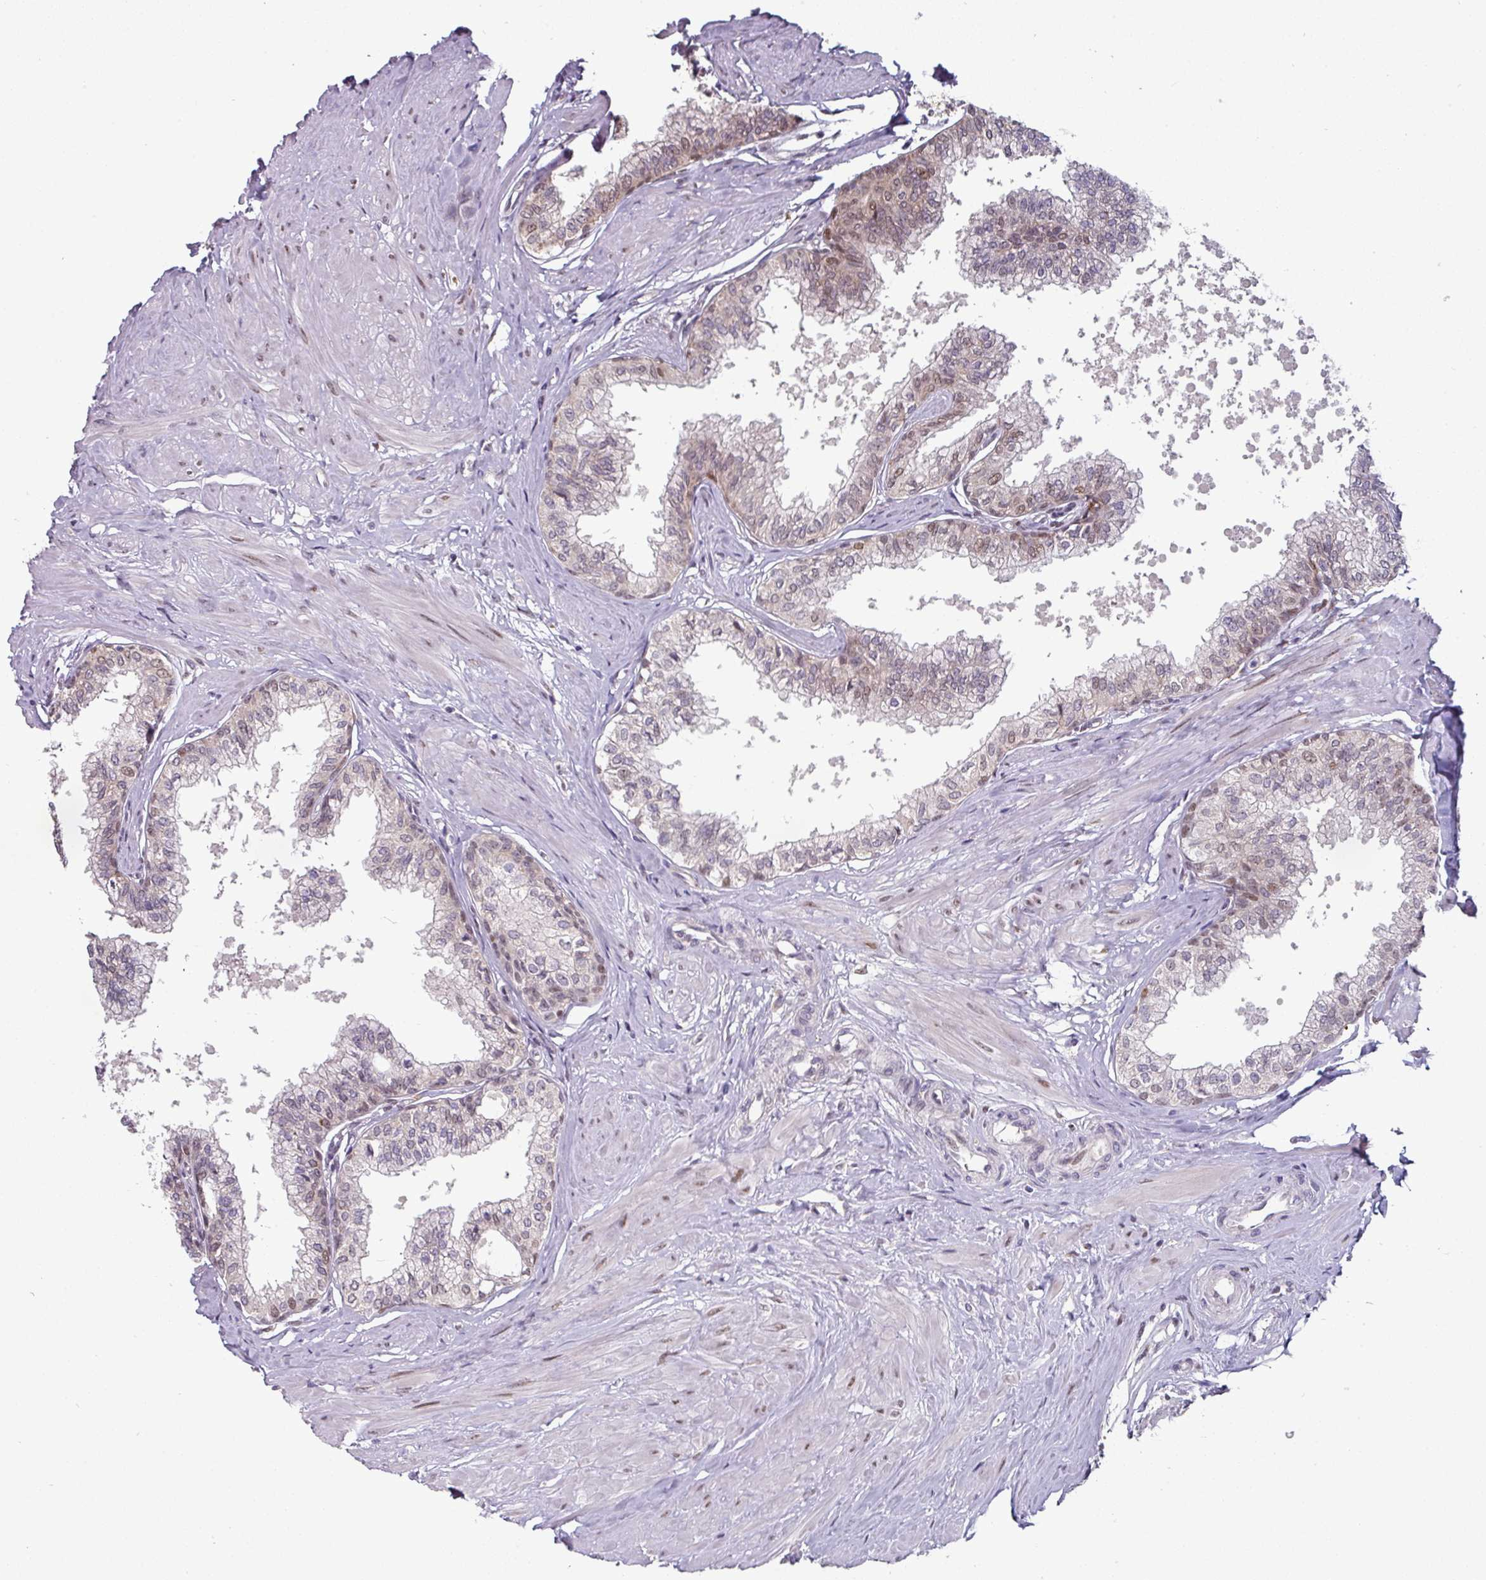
{"staining": {"intensity": "moderate", "quantity": "25%-75%", "location": "nuclear"}, "tissue": "seminal vesicle", "cell_type": "Glandular cells", "image_type": "normal", "snomed": [{"axis": "morphology", "description": "Normal tissue, NOS"}, {"axis": "topography", "description": "Prostate"}, {"axis": "topography", "description": "Seminal veicle"}], "caption": "This photomicrograph shows normal seminal vesicle stained with immunohistochemistry (IHC) to label a protein in brown. The nuclear of glandular cells show moderate positivity for the protein. Nuclei are counter-stained blue.", "gene": "SWSAP1", "patient": {"sex": "male", "age": 60}}